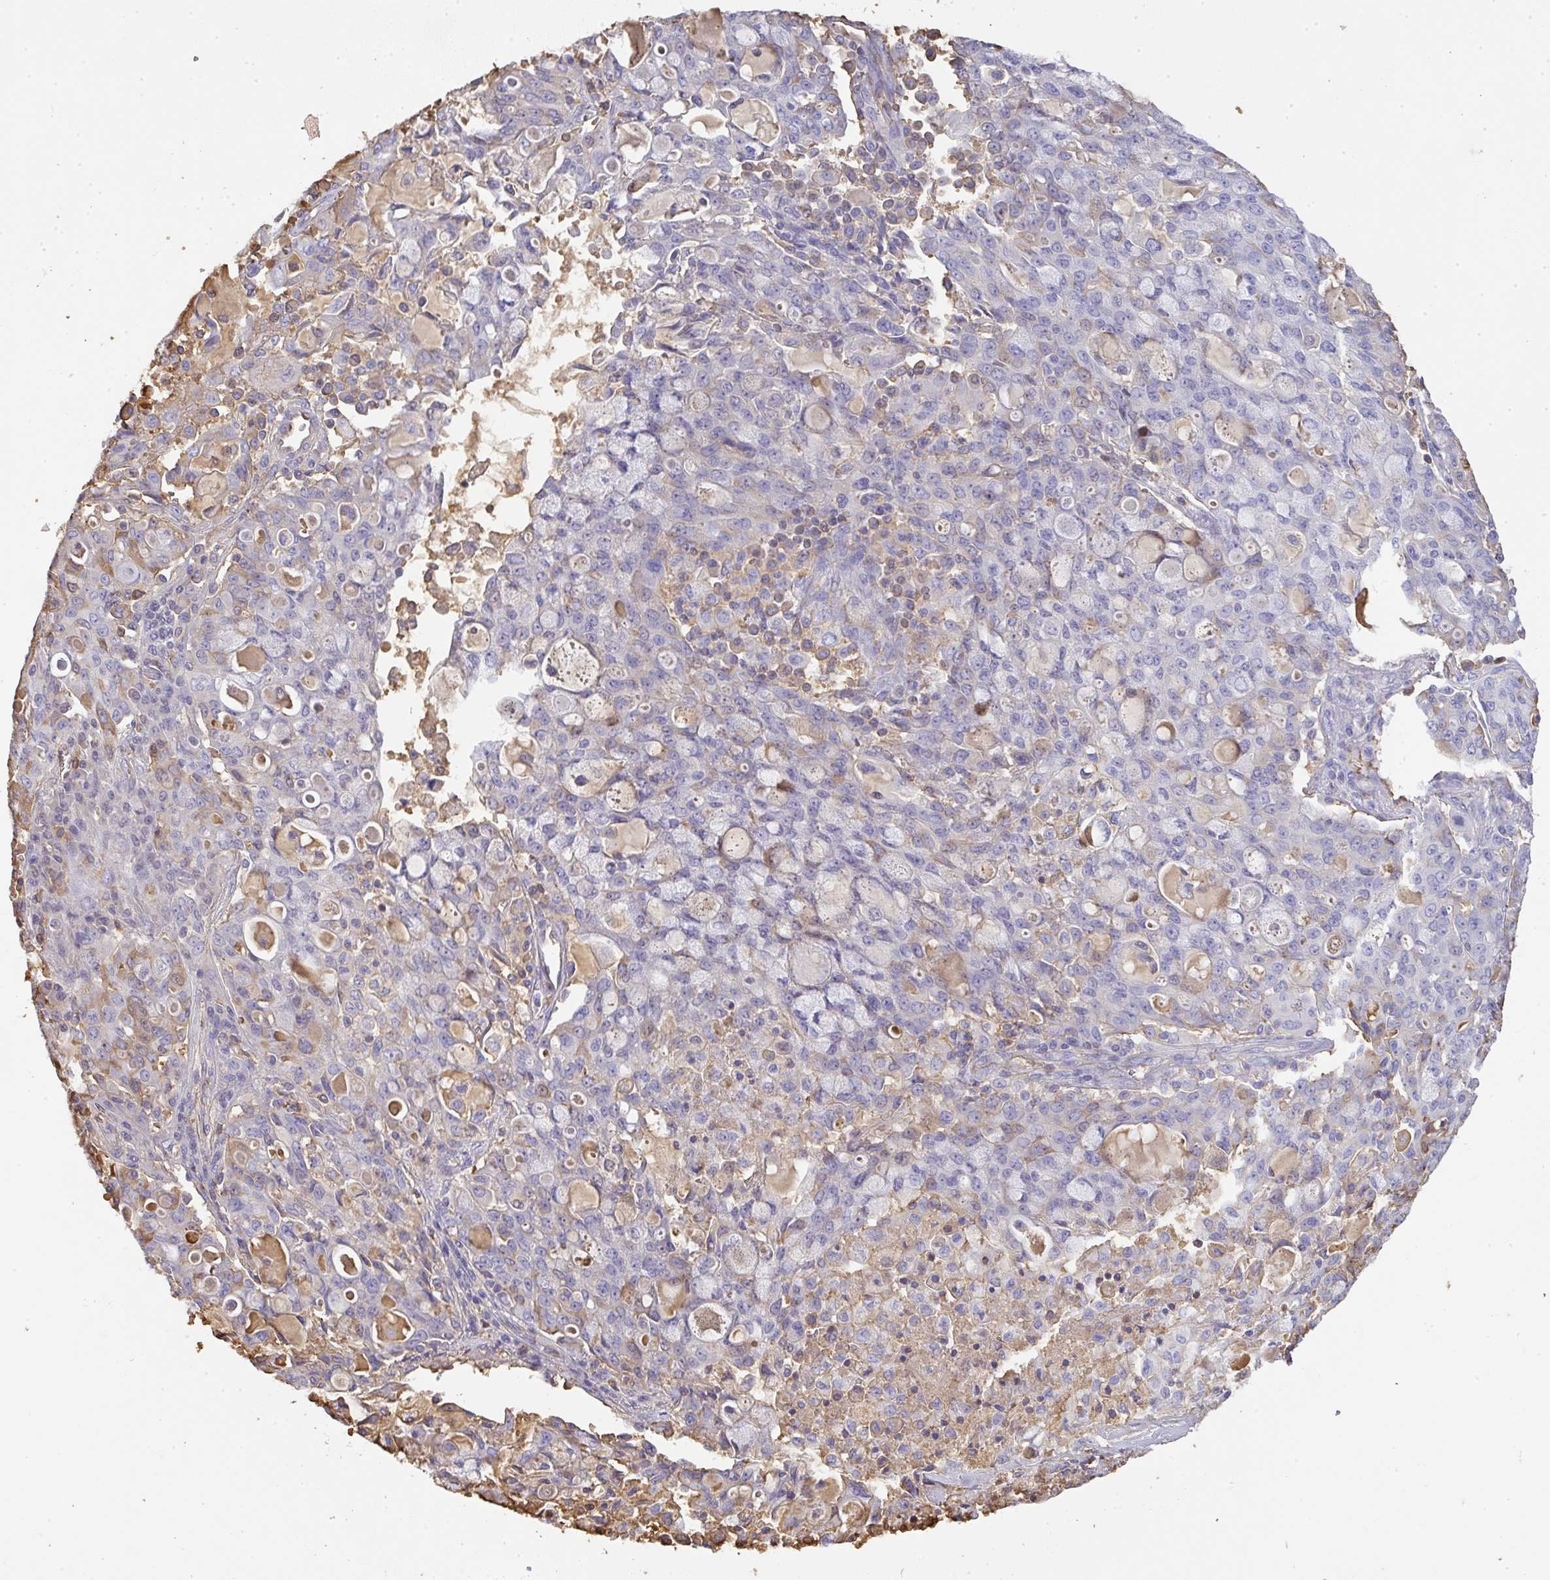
{"staining": {"intensity": "negative", "quantity": "none", "location": "none"}, "tissue": "lung cancer", "cell_type": "Tumor cells", "image_type": "cancer", "snomed": [{"axis": "morphology", "description": "Adenocarcinoma, NOS"}, {"axis": "topography", "description": "Lung"}], "caption": "Tumor cells show no significant protein positivity in lung cancer (adenocarcinoma).", "gene": "SMYD5", "patient": {"sex": "female", "age": 44}}